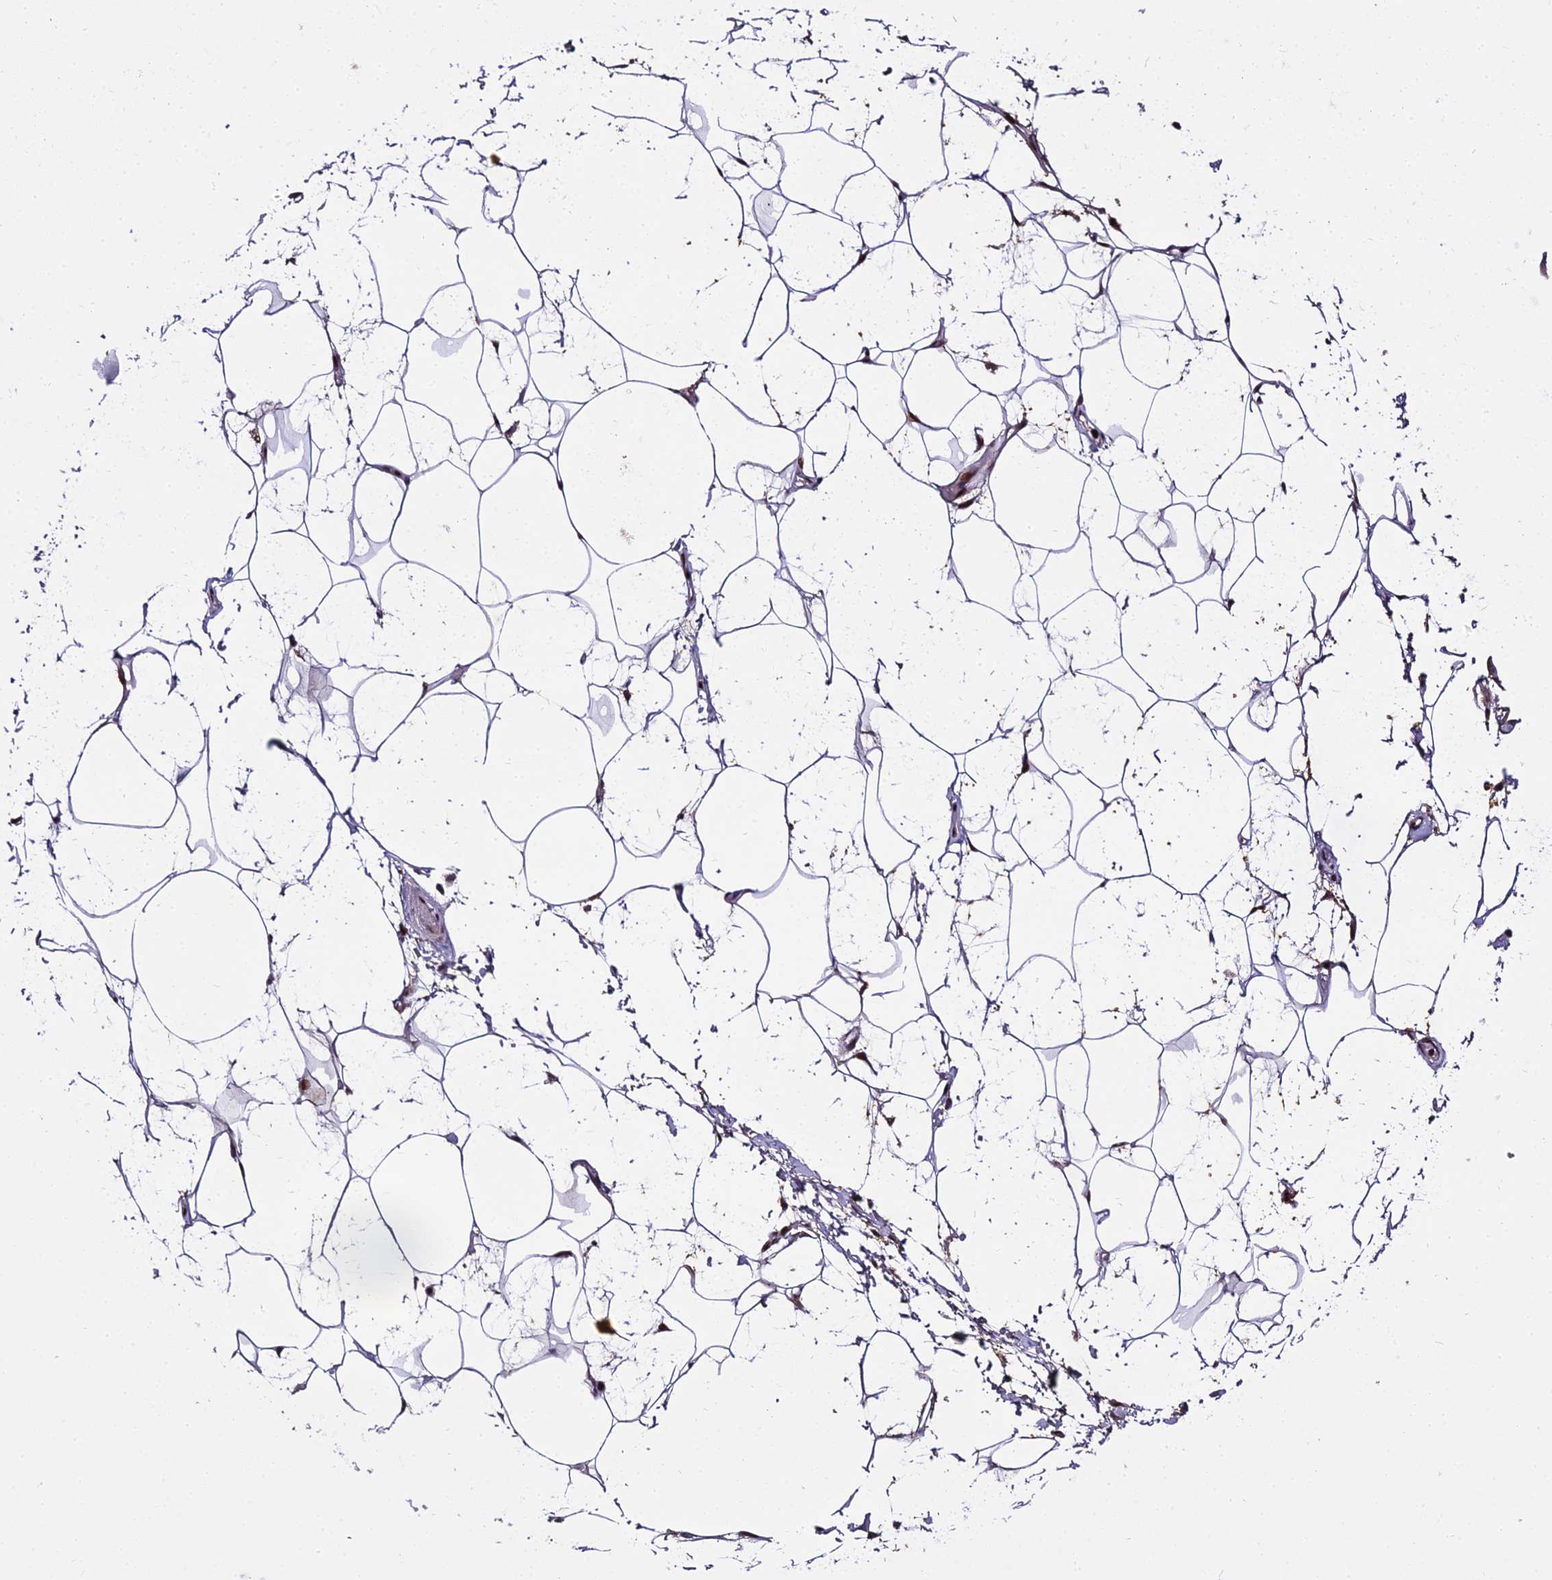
{"staining": {"intensity": "strong", "quantity": ">75%", "location": "nuclear"}, "tissue": "adipose tissue", "cell_type": "Adipocytes", "image_type": "normal", "snomed": [{"axis": "morphology", "description": "Normal tissue, NOS"}, {"axis": "morphology", "description": "Adenocarcinoma, NOS"}, {"axis": "topography", "description": "Rectum"}, {"axis": "topography", "description": "Vagina"}, {"axis": "topography", "description": "Peripheral nerve tissue"}], "caption": "Adipose tissue was stained to show a protein in brown. There is high levels of strong nuclear positivity in about >75% of adipocytes. (Brightfield microscopy of DAB IHC at high magnification).", "gene": "ZNF707", "patient": {"sex": "female", "age": 71}}